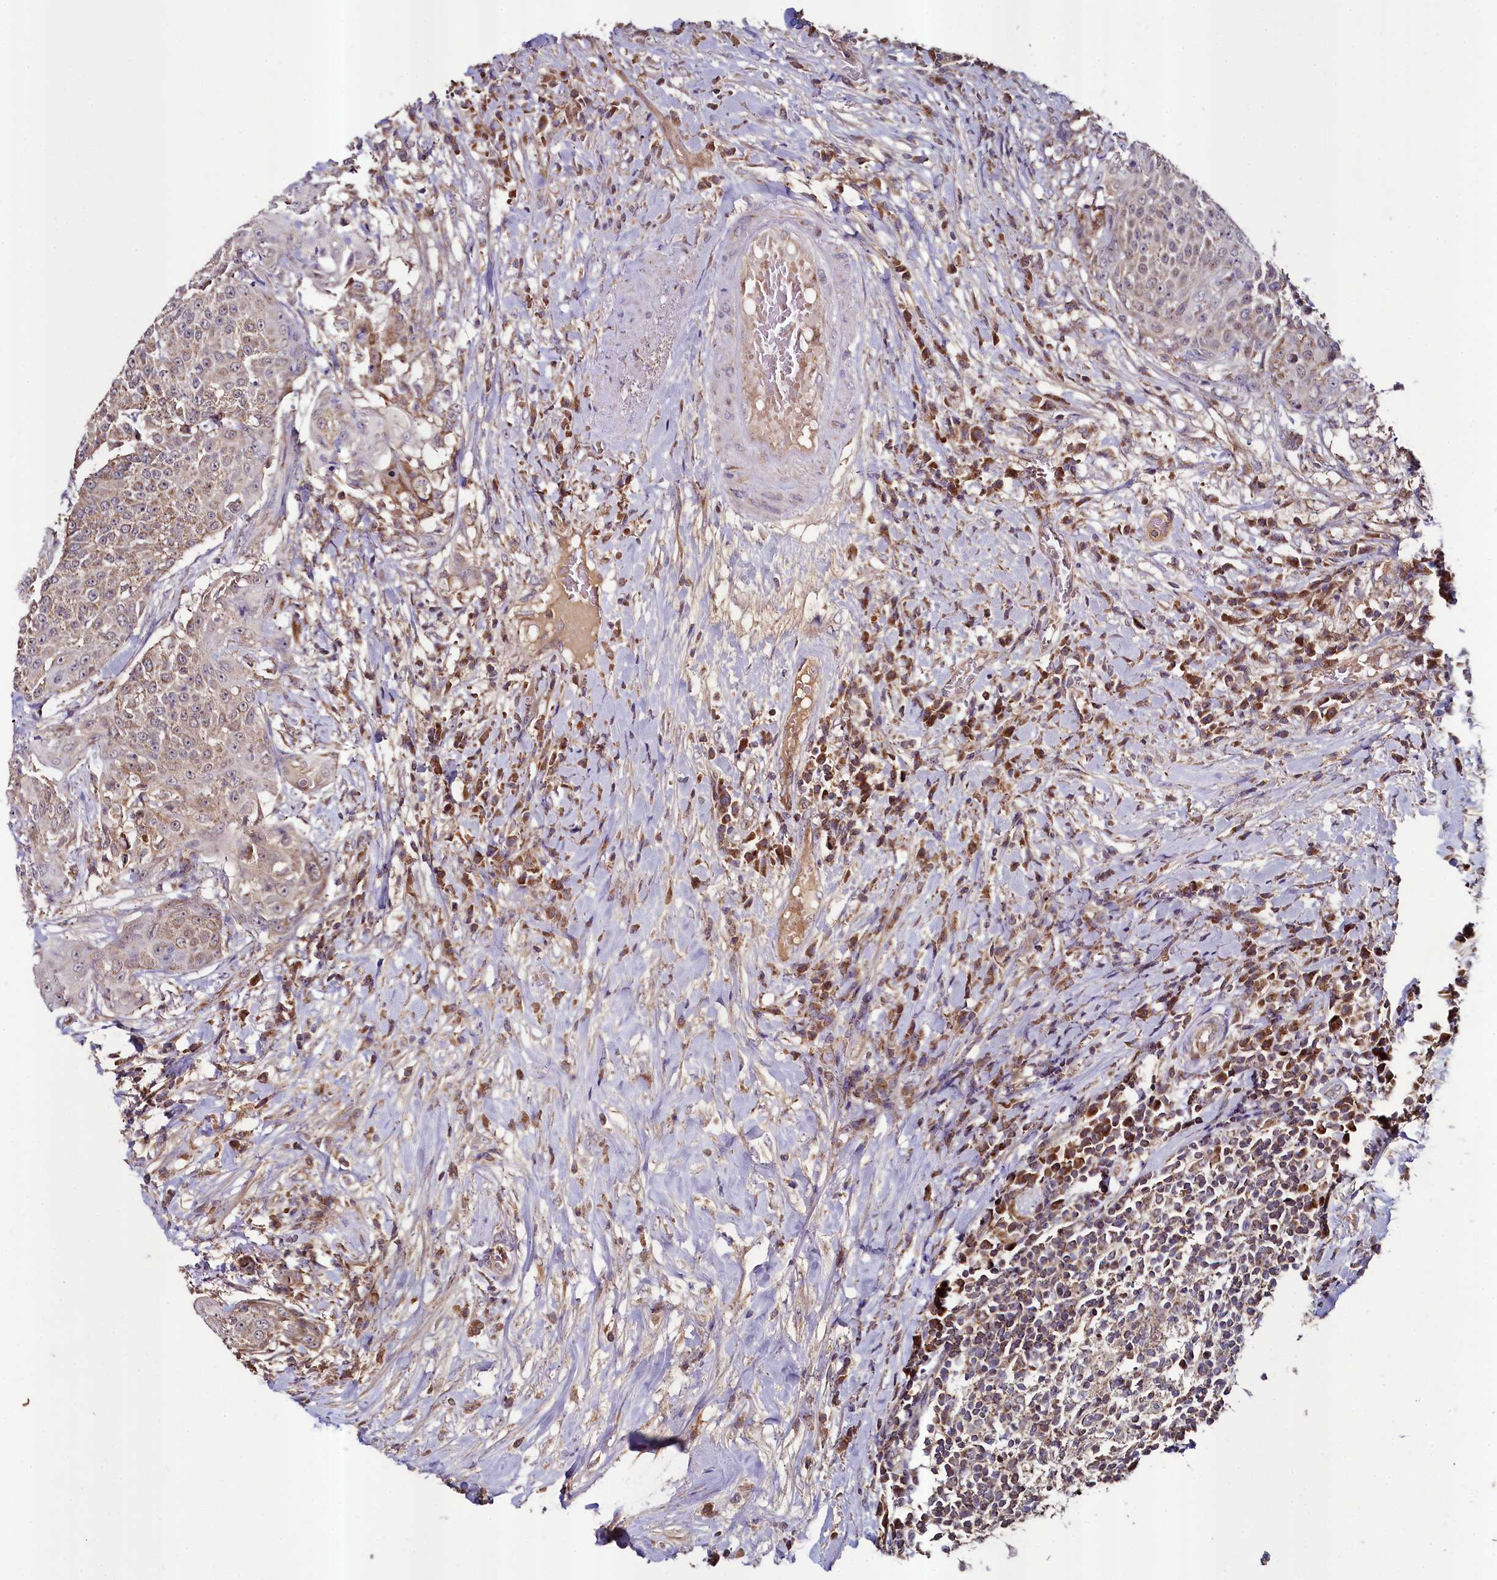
{"staining": {"intensity": "weak", "quantity": "25%-75%", "location": "cytoplasmic/membranous"}, "tissue": "urothelial cancer", "cell_type": "Tumor cells", "image_type": "cancer", "snomed": [{"axis": "morphology", "description": "Urothelial carcinoma, High grade"}, {"axis": "topography", "description": "Urinary bladder"}], "caption": "Immunohistochemical staining of human high-grade urothelial carcinoma reveals low levels of weak cytoplasmic/membranous protein expression in approximately 25%-75% of tumor cells.", "gene": "METTL4", "patient": {"sex": "female", "age": 63}}